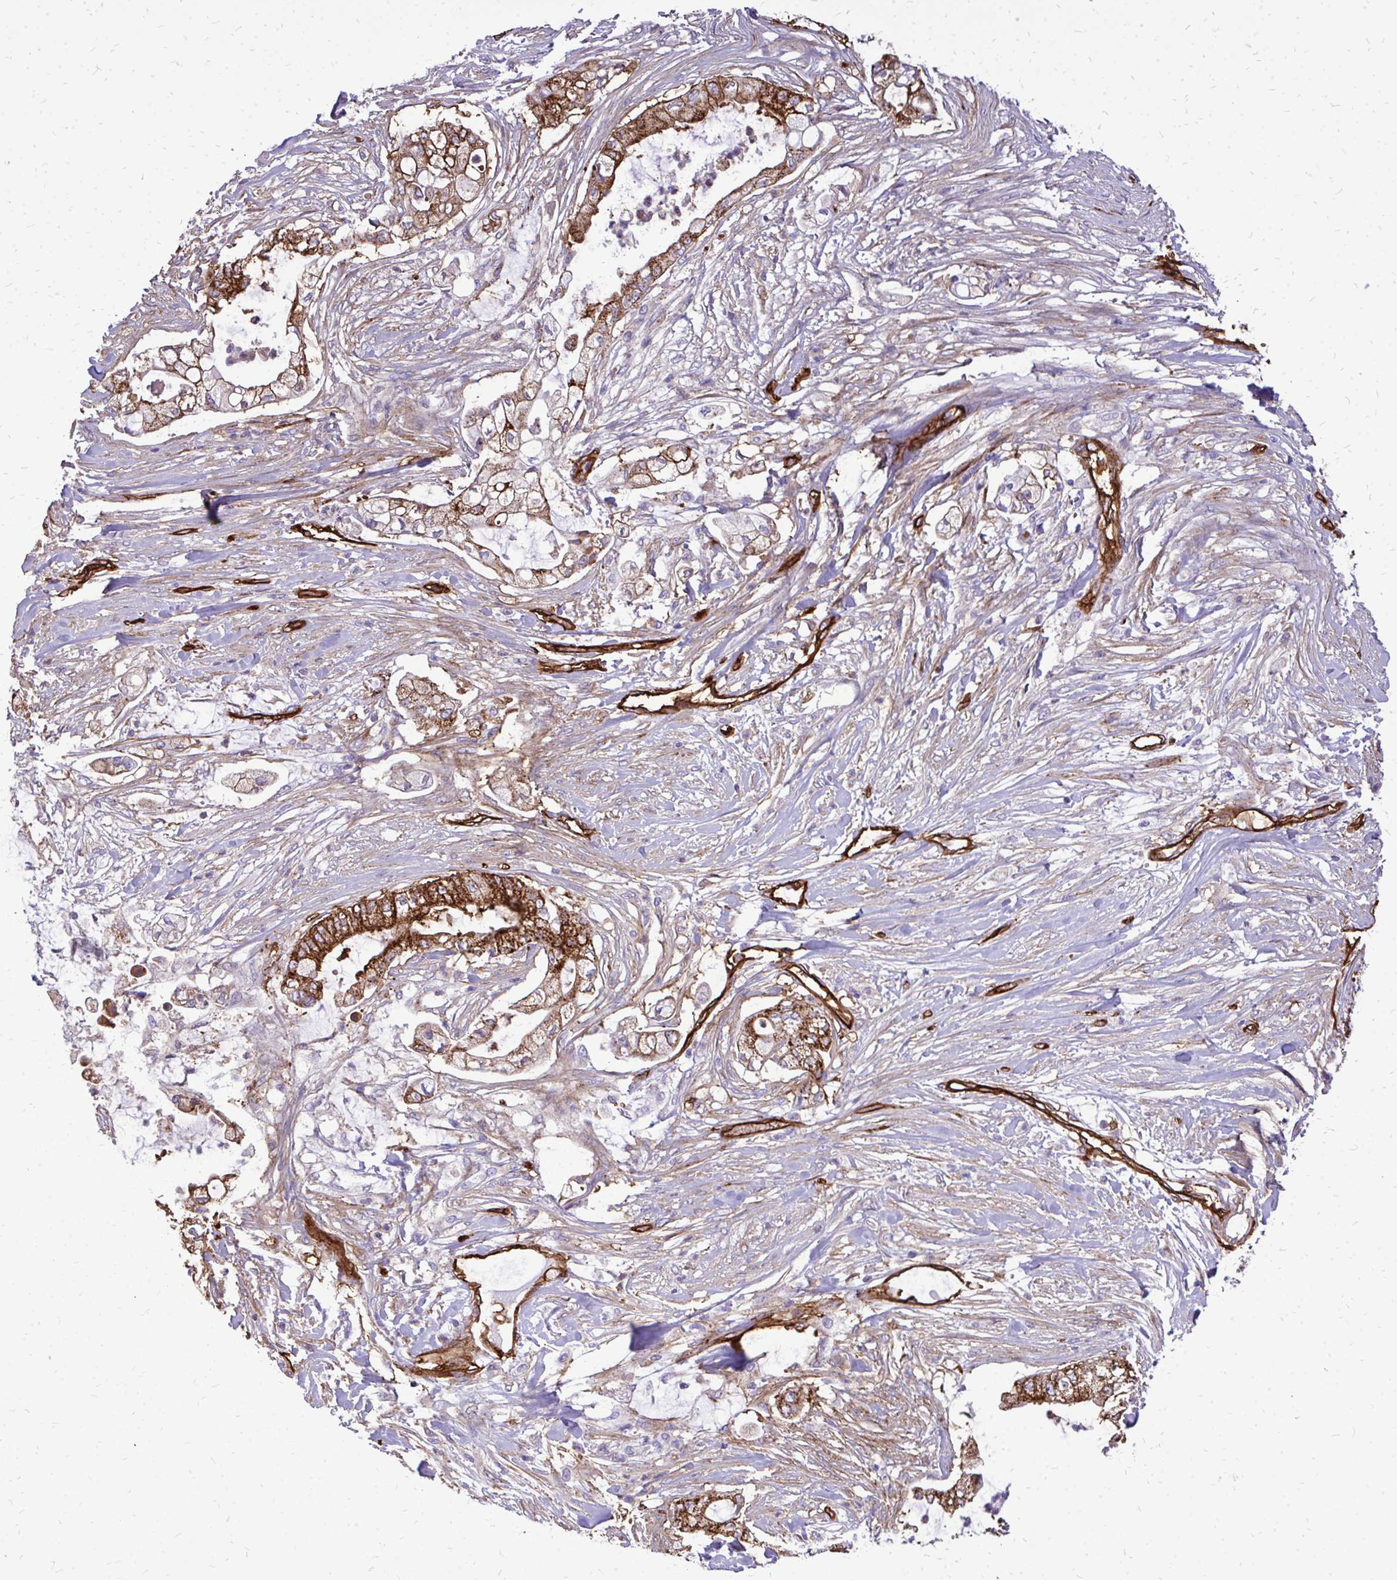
{"staining": {"intensity": "strong", "quantity": "25%-75%", "location": "cytoplasmic/membranous"}, "tissue": "pancreatic cancer", "cell_type": "Tumor cells", "image_type": "cancer", "snomed": [{"axis": "morphology", "description": "Adenocarcinoma, NOS"}, {"axis": "topography", "description": "Pancreas"}], "caption": "About 25%-75% of tumor cells in human pancreatic cancer (adenocarcinoma) display strong cytoplasmic/membranous protein expression as visualized by brown immunohistochemical staining.", "gene": "MARCKSL1", "patient": {"sex": "female", "age": 69}}